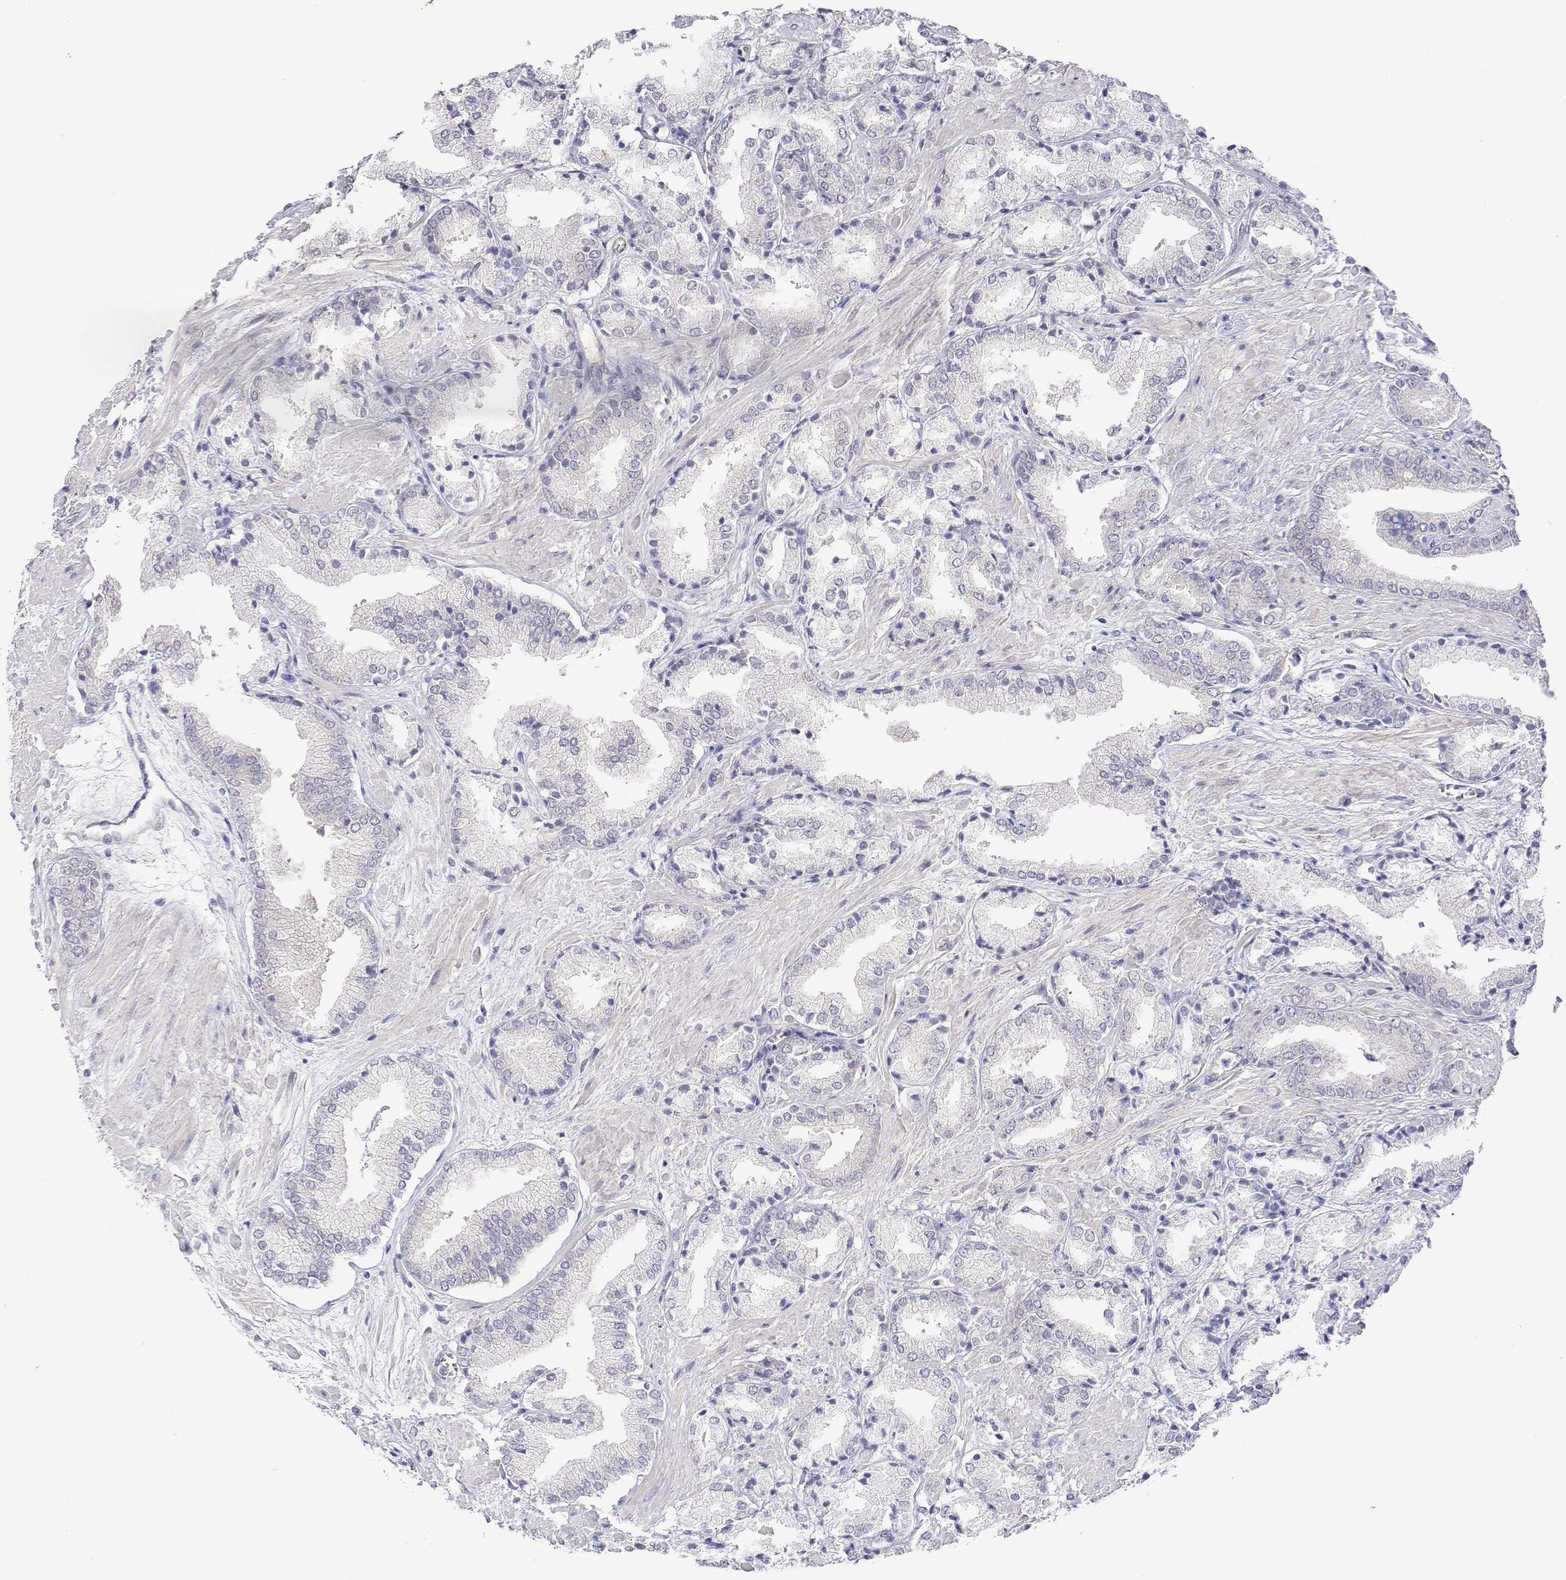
{"staining": {"intensity": "negative", "quantity": "none", "location": "none"}, "tissue": "prostate cancer", "cell_type": "Tumor cells", "image_type": "cancer", "snomed": [{"axis": "morphology", "description": "Adenocarcinoma, High grade"}, {"axis": "topography", "description": "Prostate"}], "caption": "Immunohistochemical staining of human prostate cancer (high-grade adenocarcinoma) displays no significant staining in tumor cells.", "gene": "PLCB1", "patient": {"sex": "male", "age": 56}}